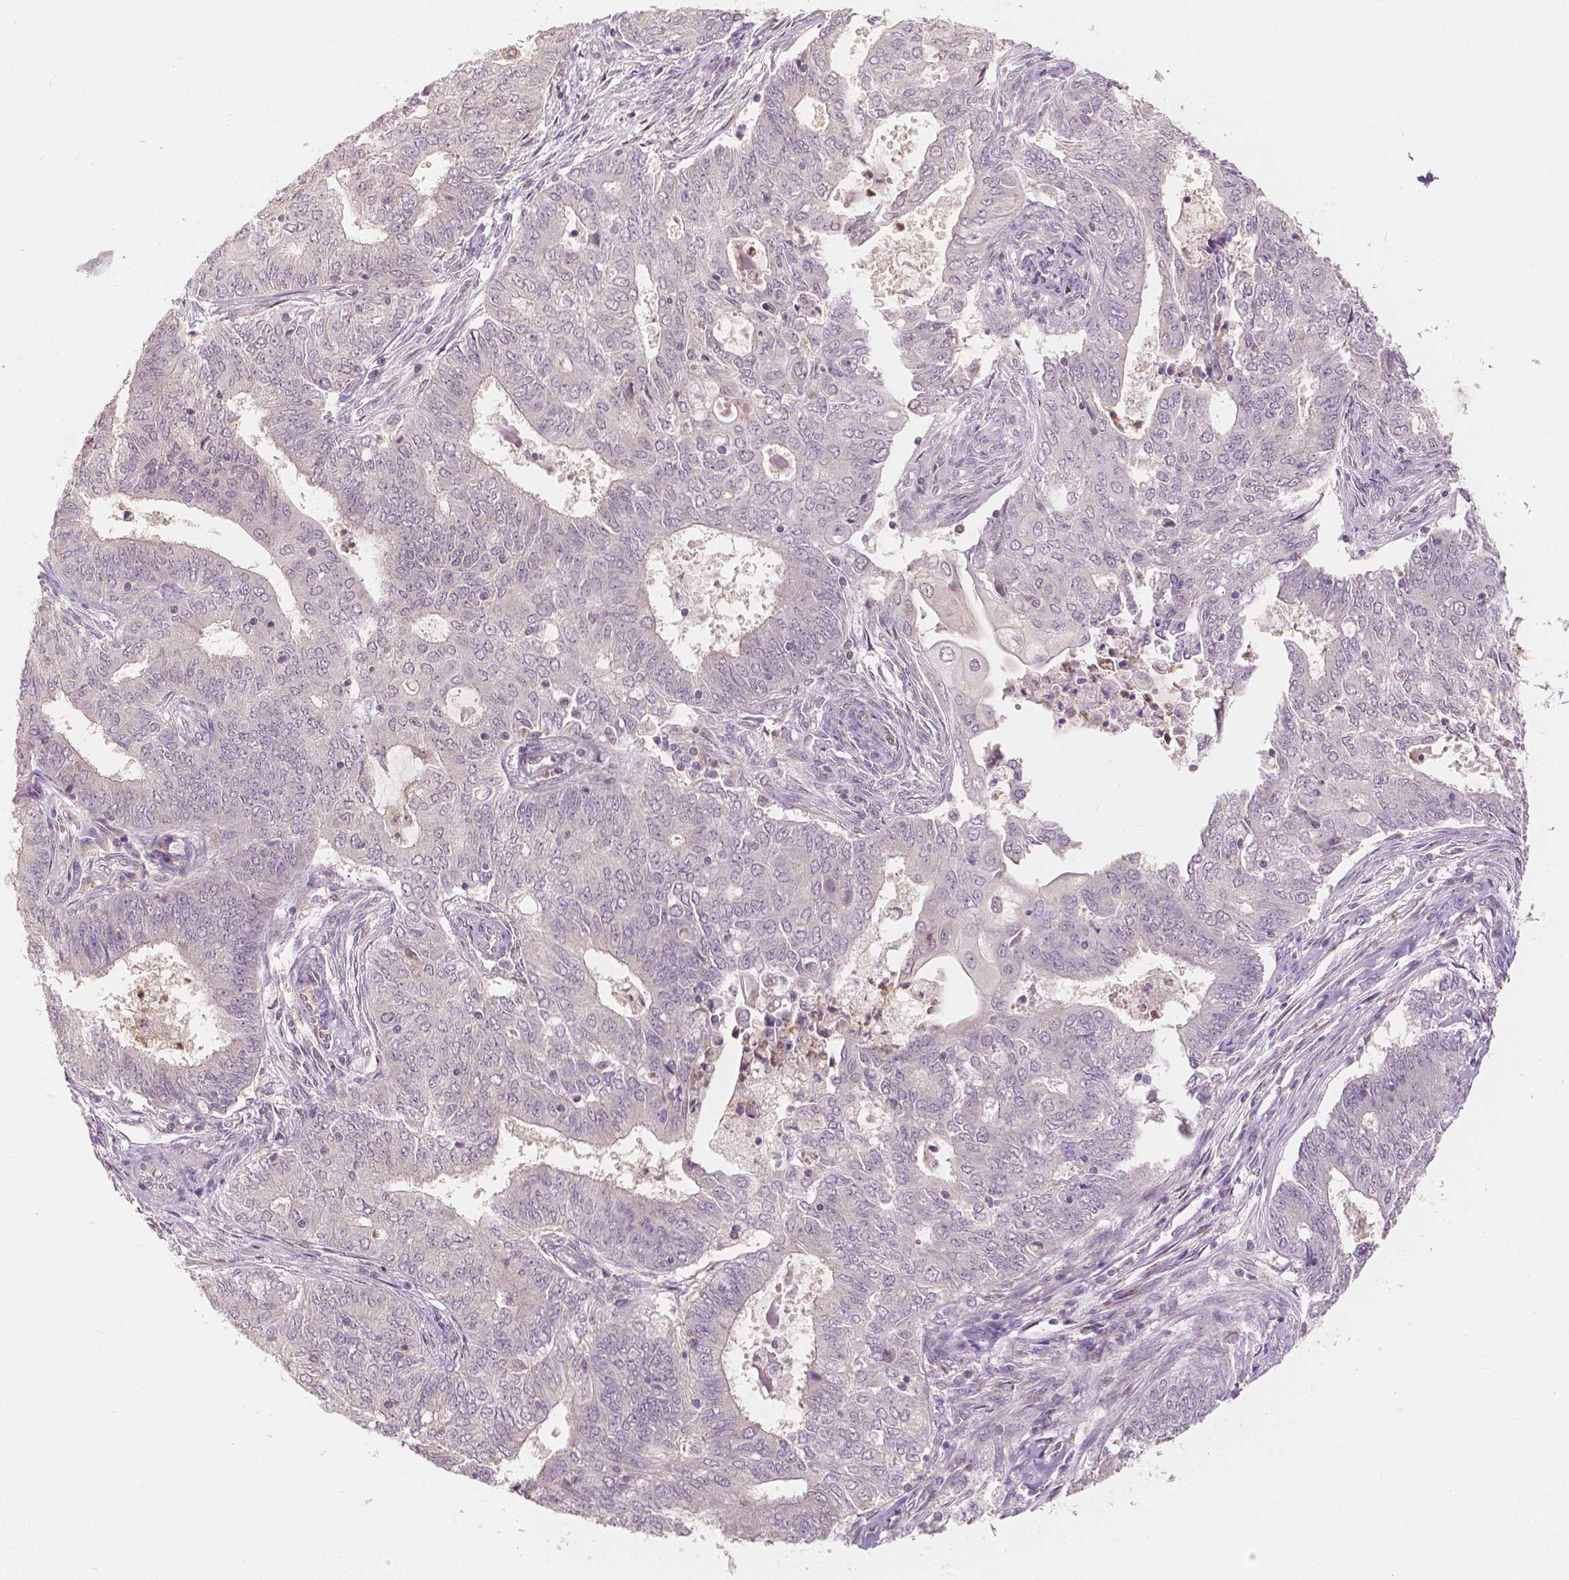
{"staining": {"intensity": "negative", "quantity": "none", "location": "none"}, "tissue": "endometrial cancer", "cell_type": "Tumor cells", "image_type": "cancer", "snomed": [{"axis": "morphology", "description": "Adenocarcinoma, NOS"}, {"axis": "topography", "description": "Endometrium"}], "caption": "This is a photomicrograph of immunohistochemistry (IHC) staining of endometrial cancer (adenocarcinoma), which shows no staining in tumor cells.", "gene": "NAPRT", "patient": {"sex": "female", "age": 62}}